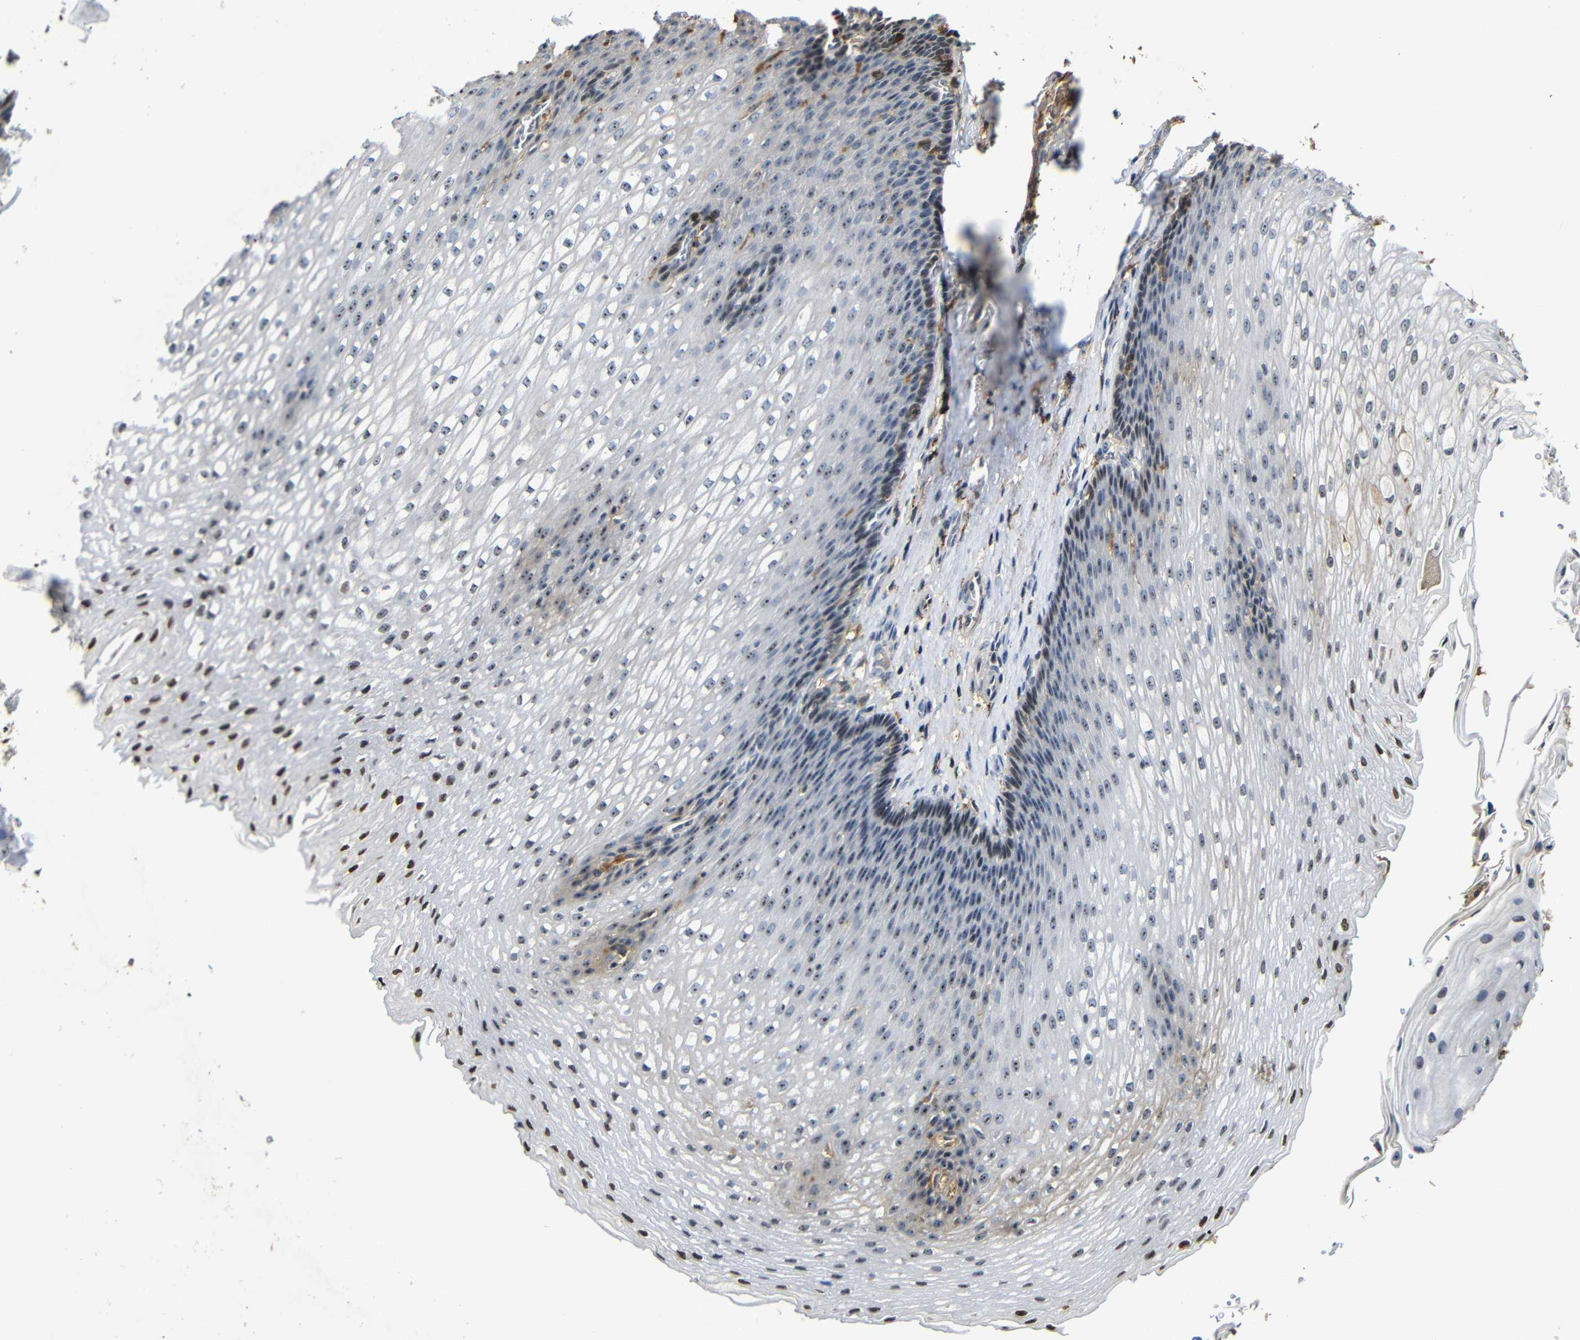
{"staining": {"intensity": "moderate", "quantity": "25%-75%", "location": "cytoplasmic/membranous,nuclear"}, "tissue": "esophagus", "cell_type": "Squamous epithelial cells", "image_type": "normal", "snomed": [{"axis": "morphology", "description": "Normal tissue, NOS"}, {"axis": "topography", "description": "Esophagus"}], "caption": "Moderate cytoplasmic/membranous,nuclear positivity for a protein is seen in approximately 25%-75% of squamous epithelial cells of normal esophagus using IHC.", "gene": "MYC", "patient": {"sex": "male", "age": 48}}